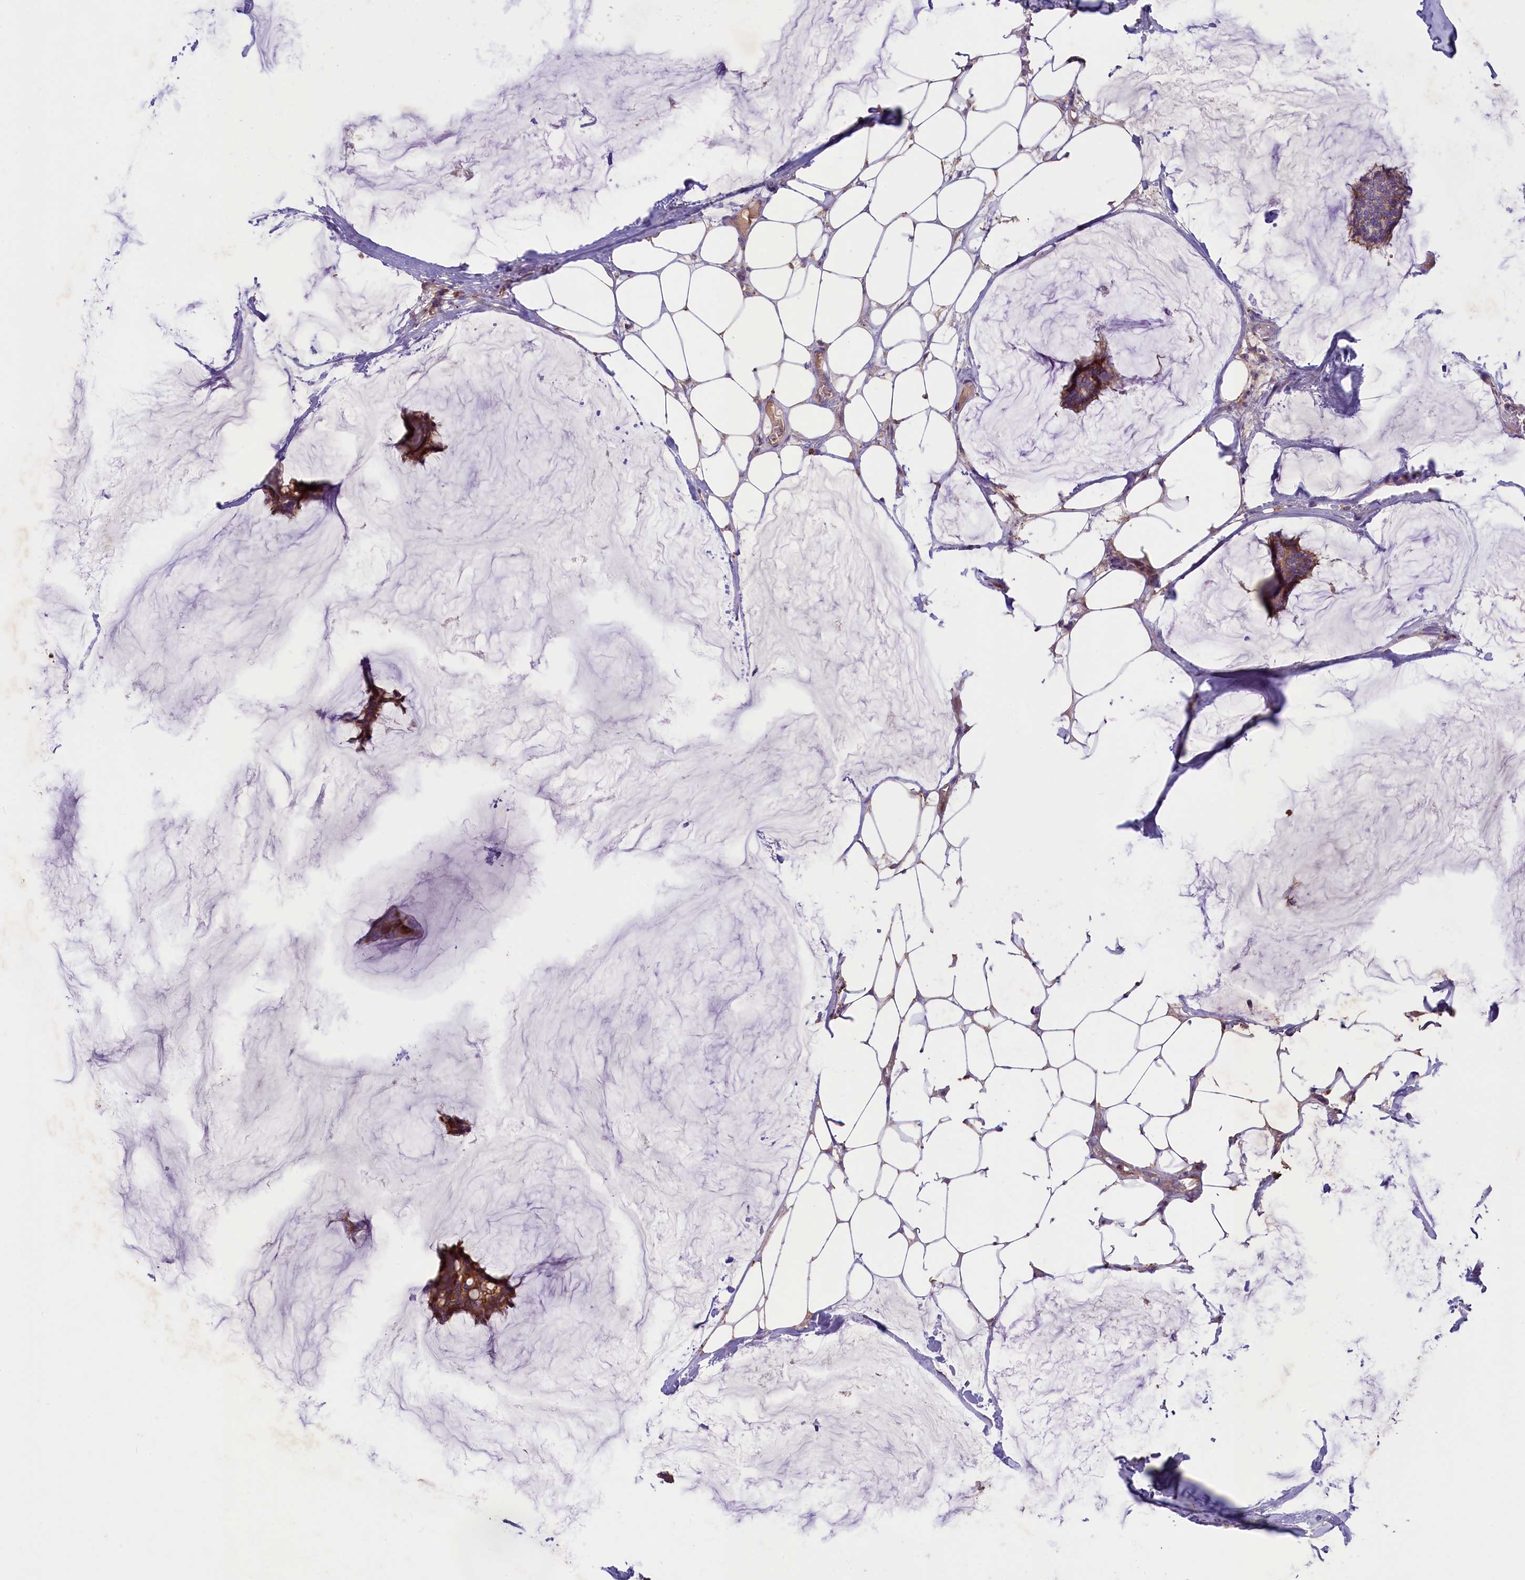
{"staining": {"intensity": "moderate", "quantity": ">75%", "location": "cytoplasmic/membranous"}, "tissue": "breast cancer", "cell_type": "Tumor cells", "image_type": "cancer", "snomed": [{"axis": "morphology", "description": "Duct carcinoma"}, {"axis": "topography", "description": "Breast"}], "caption": "Breast cancer (intraductal carcinoma) stained with DAB (3,3'-diaminobenzidine) immunohistochemistry exhibits medium levels of moderate cytoplasmic/membranous positivity in approximately >75% of tumor cells. (Stains: DAB in brown, nuclei in blue, Microscopy: brightfield microscopy at high magnification).", "gene": "CD99L2", "patient": {"sex": "female", "age": 93}}